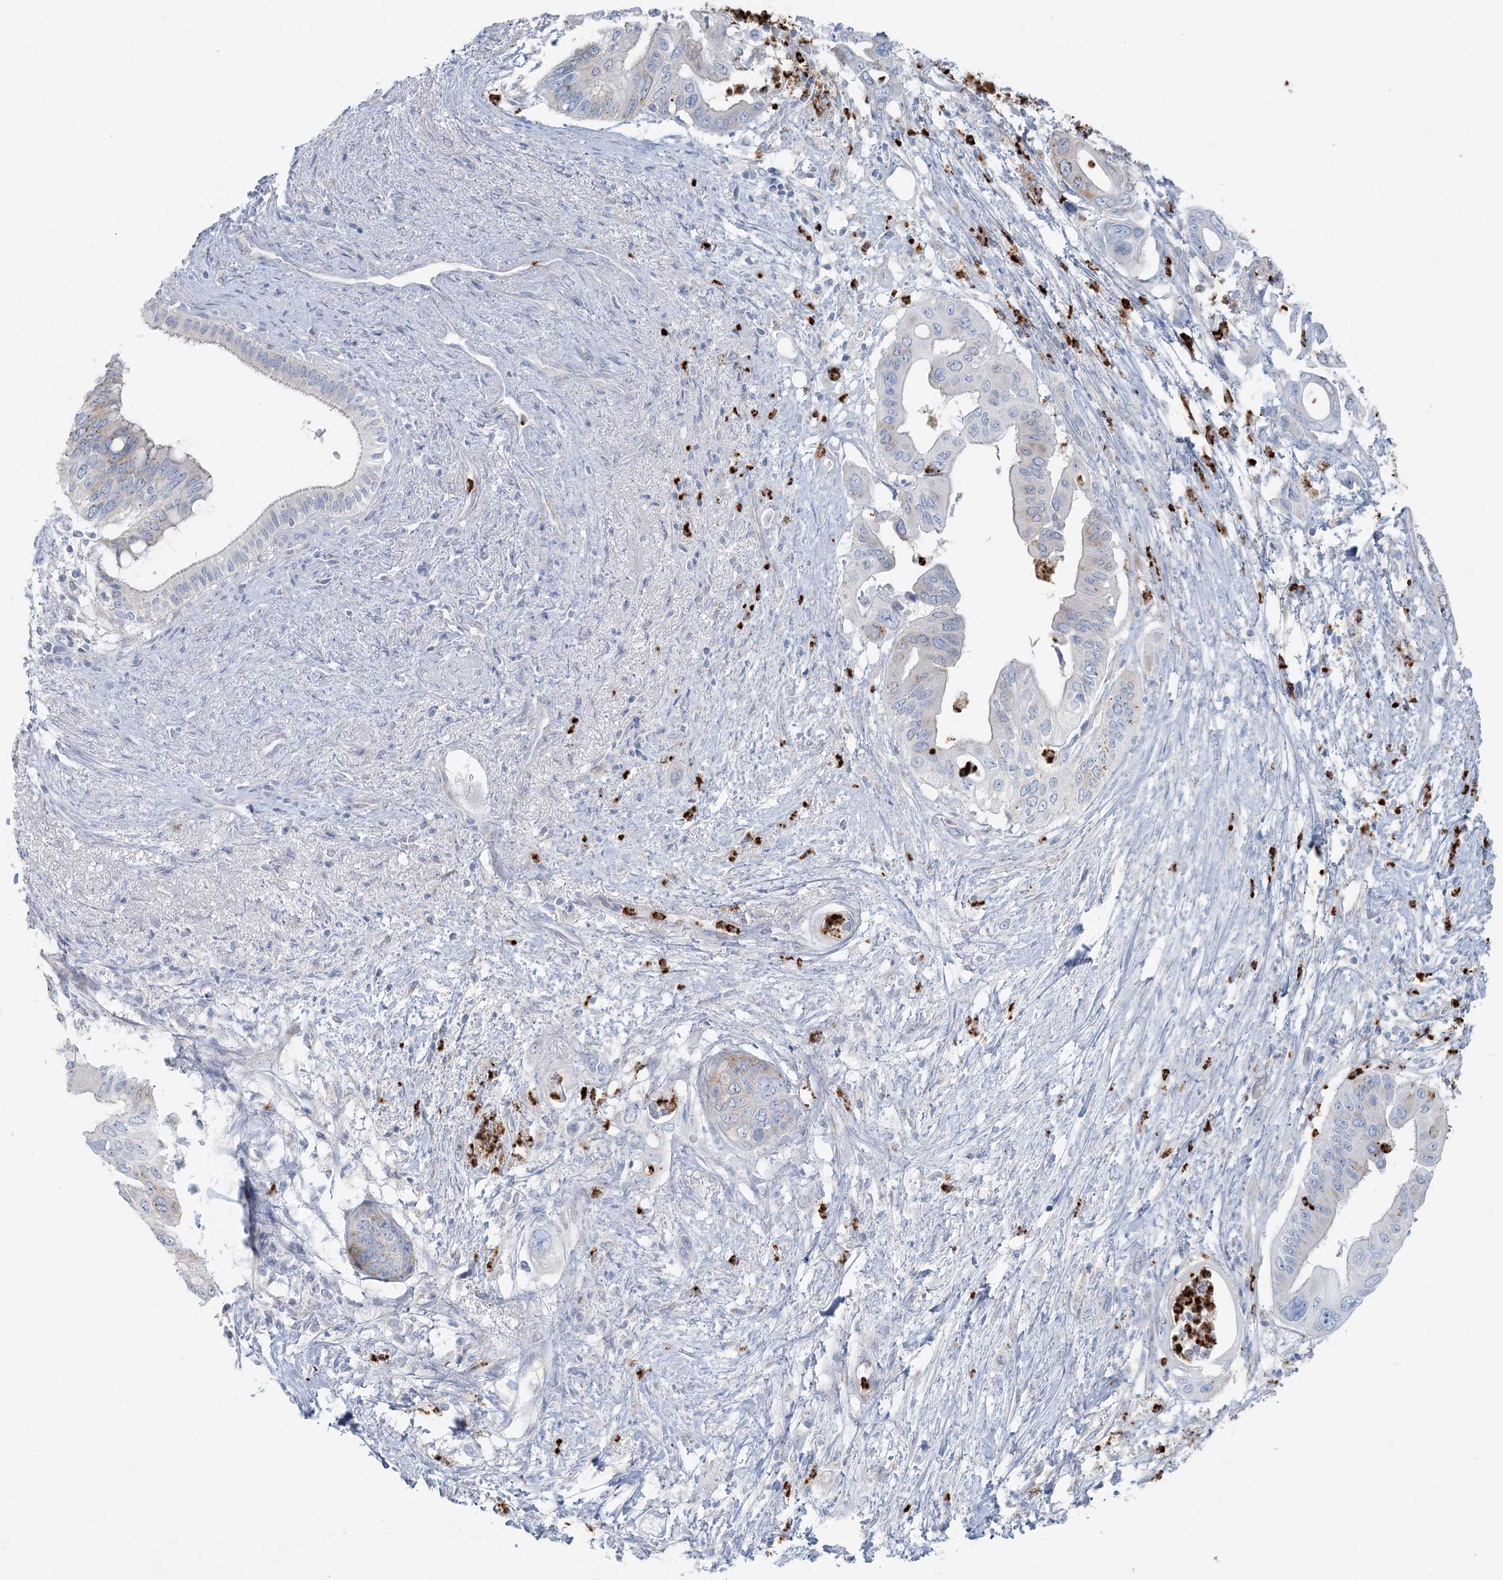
{"staining": {"intensity": "negative", "quantity": "none", "location": "none"}, "tissue": "pancreatic cancer", "cell_type": "Tumor cells", "image_type": "cancer", "snomed": [{"axis": "morphology", "description": "Adenocarcinoma, NOS"}, {"axis": "topography", "description": "Pancreas"}], "caption": "Protein analysis of pancreatic adenocarcinoma reveals no significant staining in tumor cells.", "gene": "CCNJ", "patient": {"sex": "male", "age": 66}}